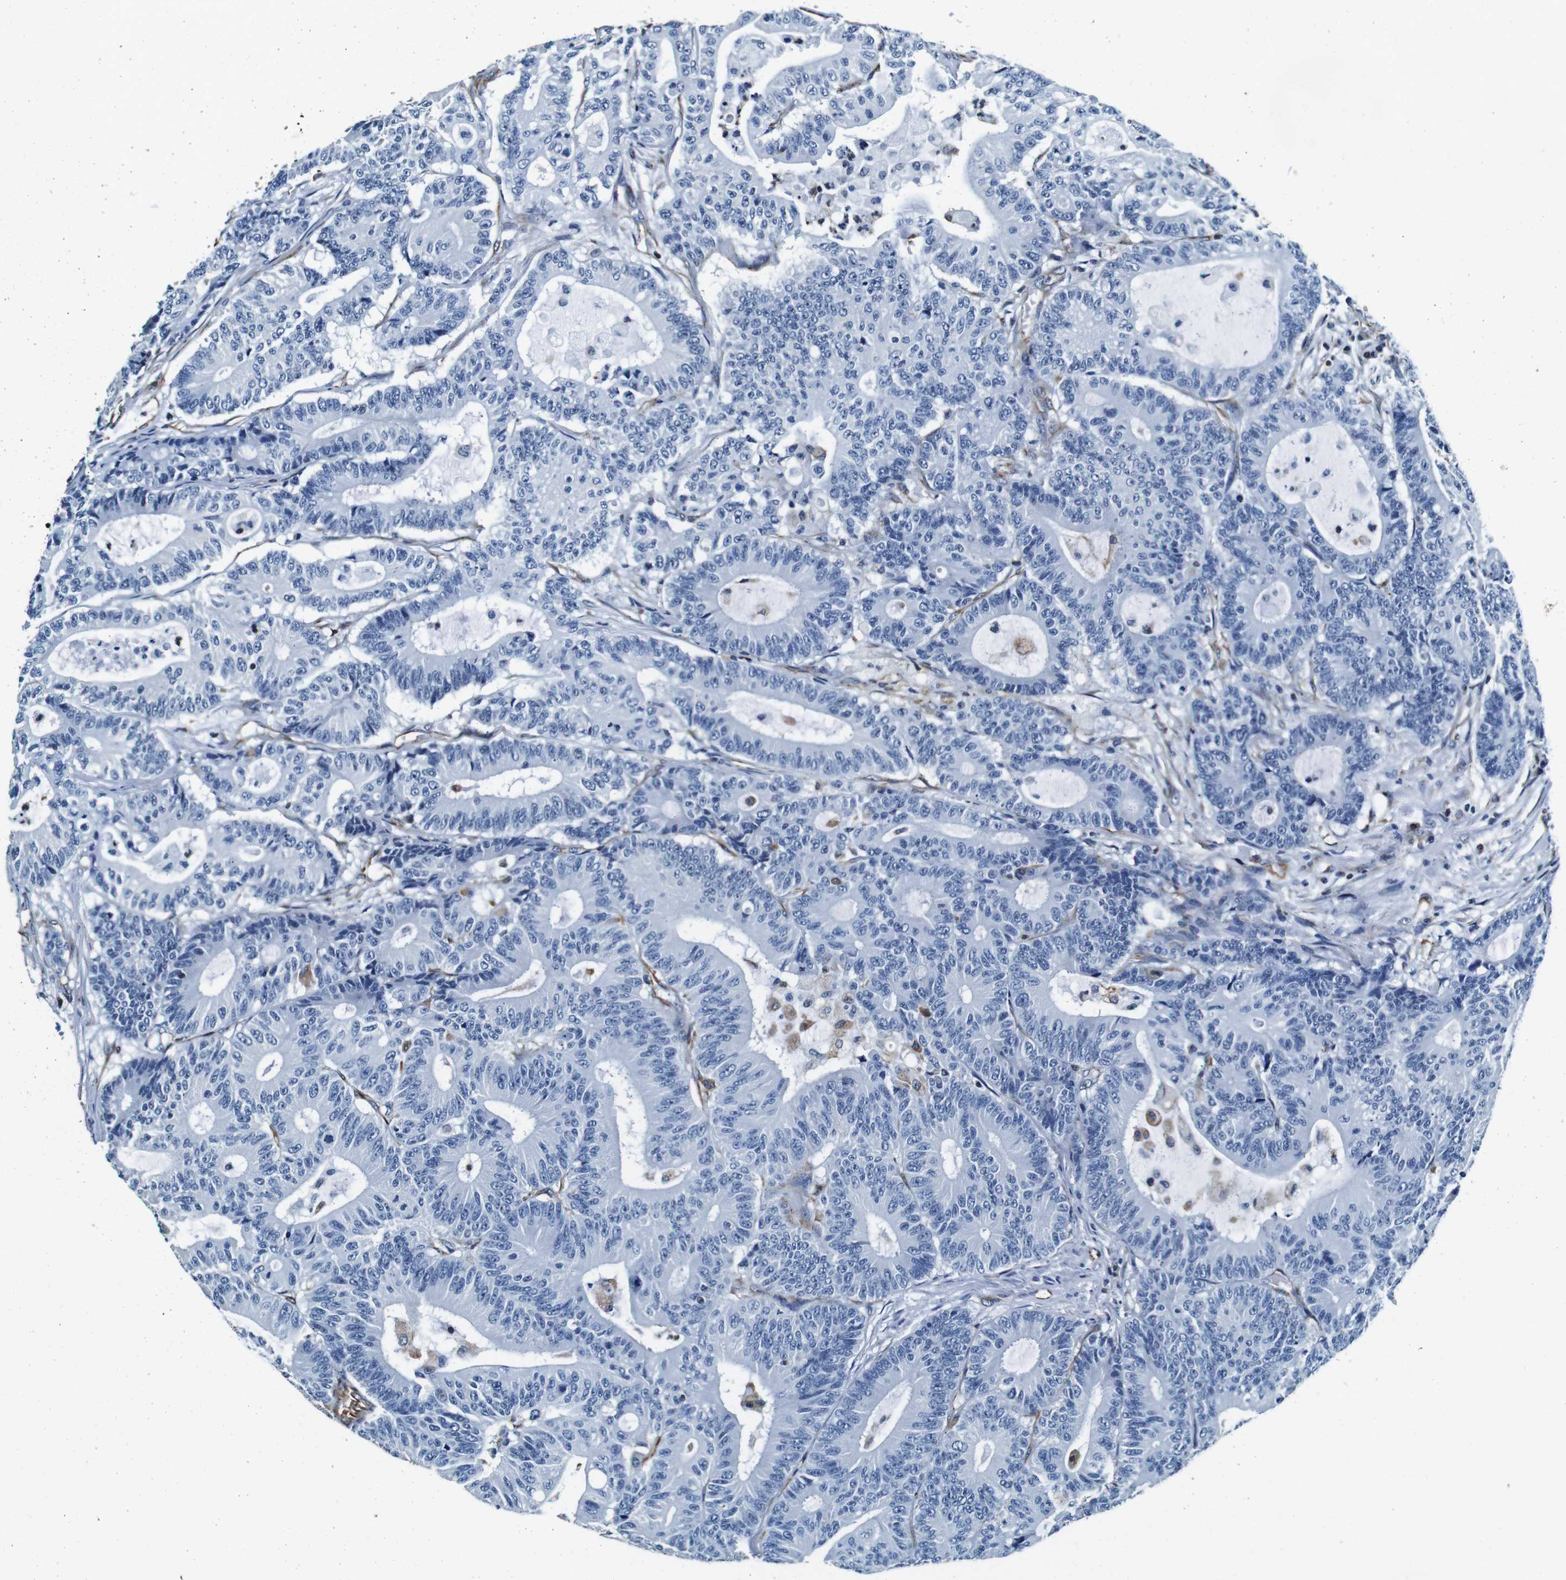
{"staining": {"intensity": "negative", "quantity": "none", "location": "none"}, "tissue": "colorectal cancer", "cell_type": "Tumor cells", "image_type": "cancer", "snomed": [{"axis": "morphology", "description": "Adenocarcinoma, NOS"}, {"axis": "topography", "description": "Colon"}], "caption": "A photomicrograph of adenocarcinoma (colorectal) stained for a protein displays no brown staining in tumor cells.", "gene": "GJE1", "patient": {"sex": "female", "age": 84}}